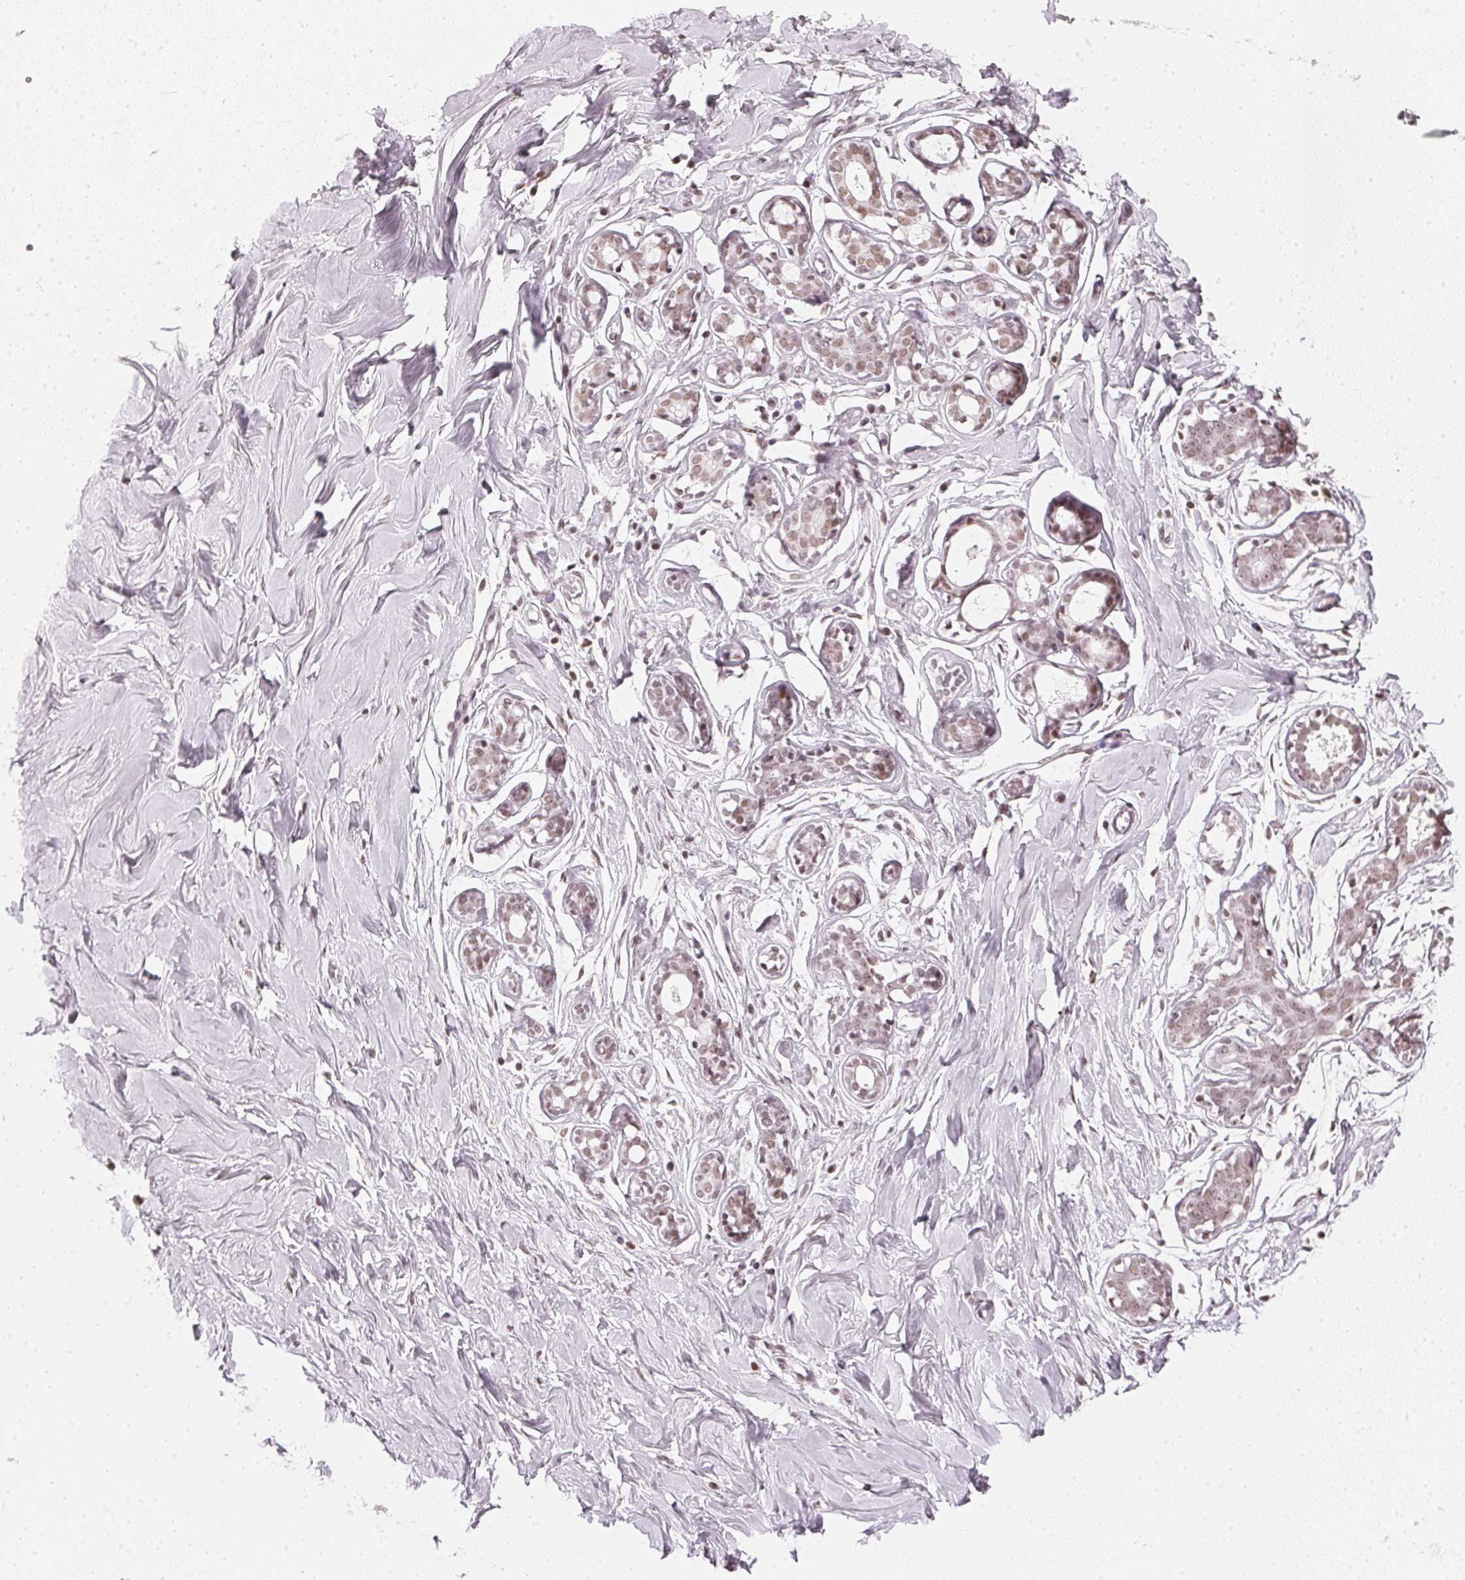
{"staining": {"intensity": "weak", "quantity": "<25%", "location": "nuclear"}, "tissue": "breast", "cell_type": "Adipocytes", "image_type": "normal", "snomed": [{"axis": "morphology", "description": "Normal tissue, NOS"}, {"axis": "topography", "description": "Breast"}], "caption": "IHC of normal breast reveals no staining in adipocytes. (Immunohistochemistry (ihc), brightfield microscopy, high magnification).", "gene": "DNAJC6", "patient": {"sex": "female", "age": 27}}